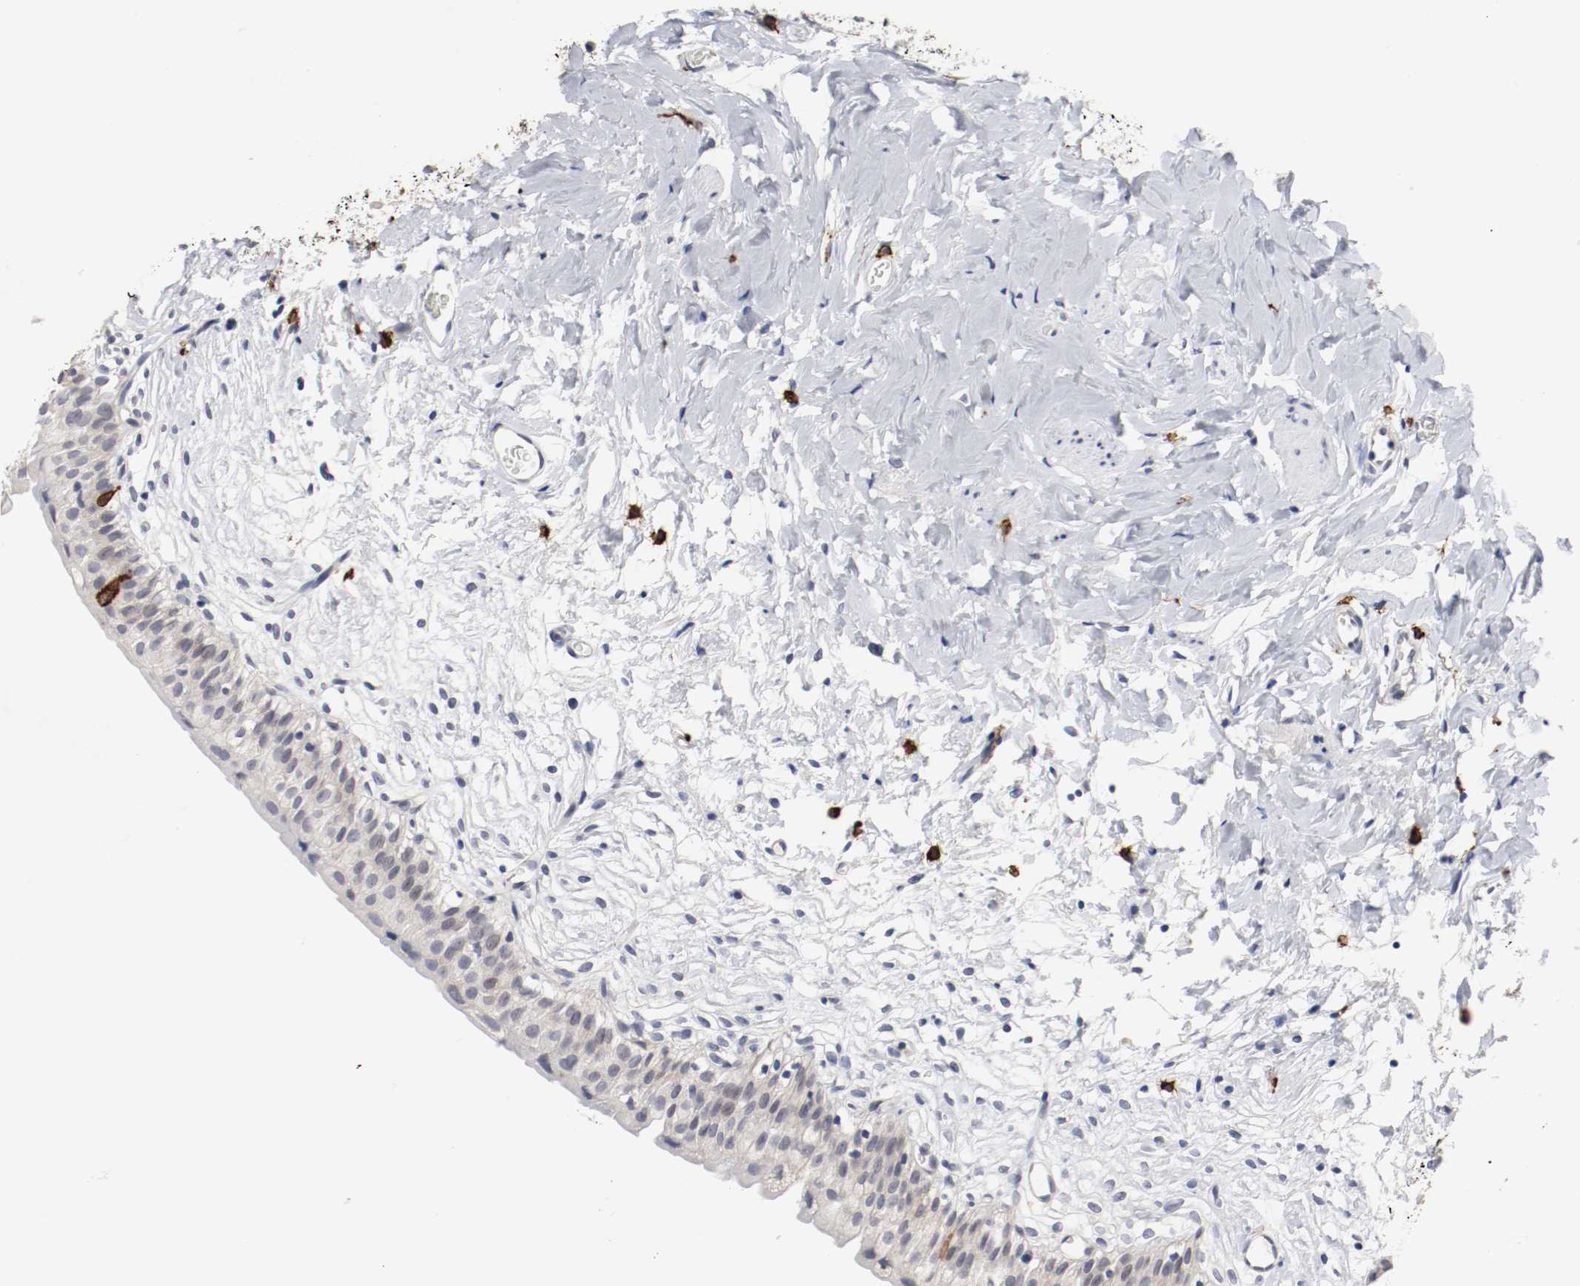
{"staining": {"intensity": "weak", "quantity": ">75%", "location": "cytoplasmic/membranous"}, "tissue": "urinary bladder", "cell_type": "Urothelial cells", "image_type": "normal", "snomed": [{"axis": "morphology", "description": "Normal tissue, NOS"}, {"axis": "topography", "description": "Urinary bladder"}], "caption": "The histopathology image displays immunohistochemical staining of benign urinary bladder. There is weak cytoplasmic/membranous positivity is appreciated in about >75% of urothelial cells.", "gene": "KIT", "patient": {"sex": "female", "age": 80}}